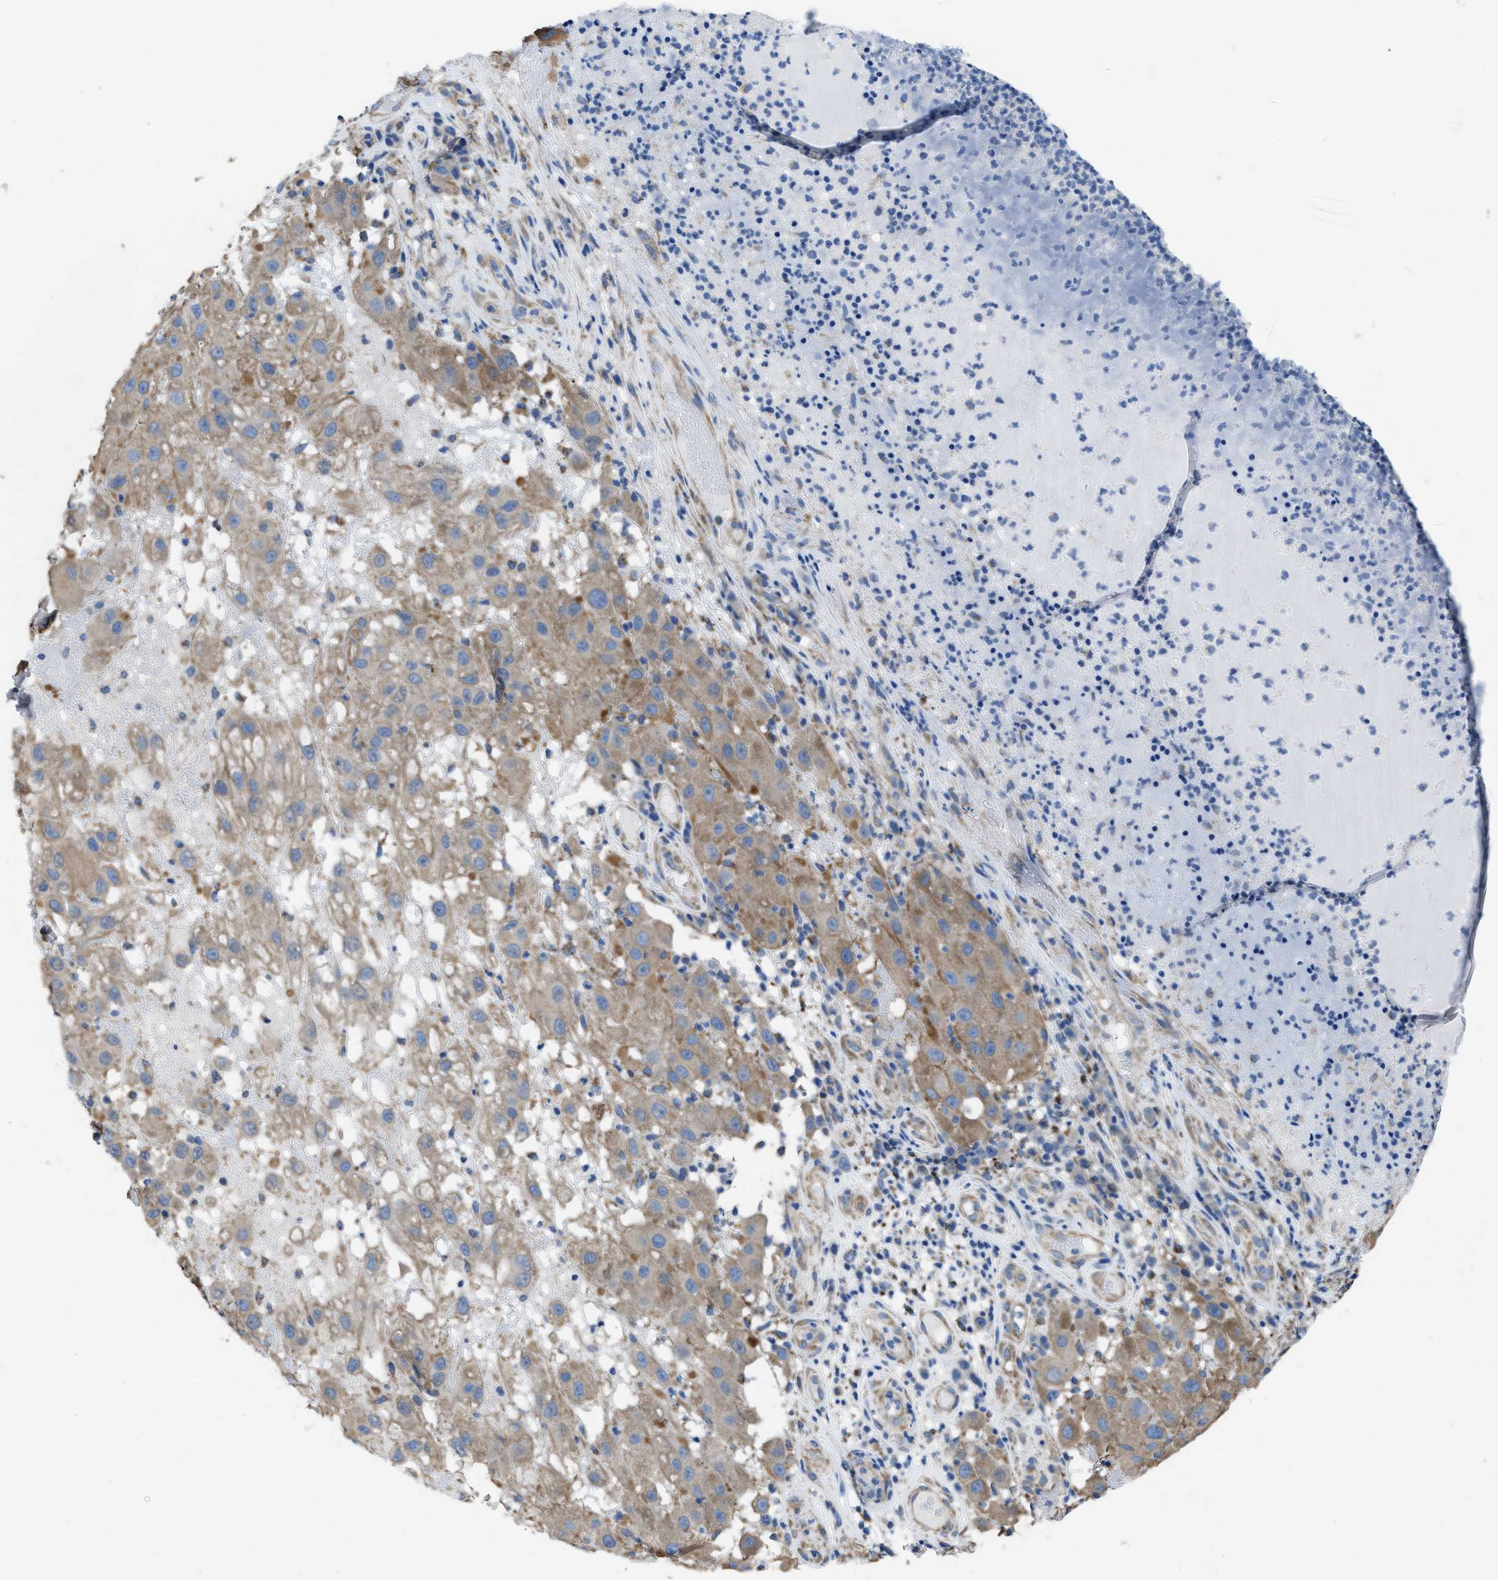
{"staining": {"intensity": "moderate", "quantity": ">75%", "location": "cytoplasmic/membranous"}, "tissue": "melanoma", "cell_type": "Tumor cells", "image_type": "cancer", "snomed": [{"axis": "morphology", "description": "Malignant melanoma, NOS"}, {"axis": "topography", "description": "Skin"}], "caption": "Protein expression analysis of melanoma demonstrates moderate cytoplasmic/membranous expression in about >75% of tumor cells.", "gene": "DOLPP1", "patient": {"sex": "female", "age": 81}}